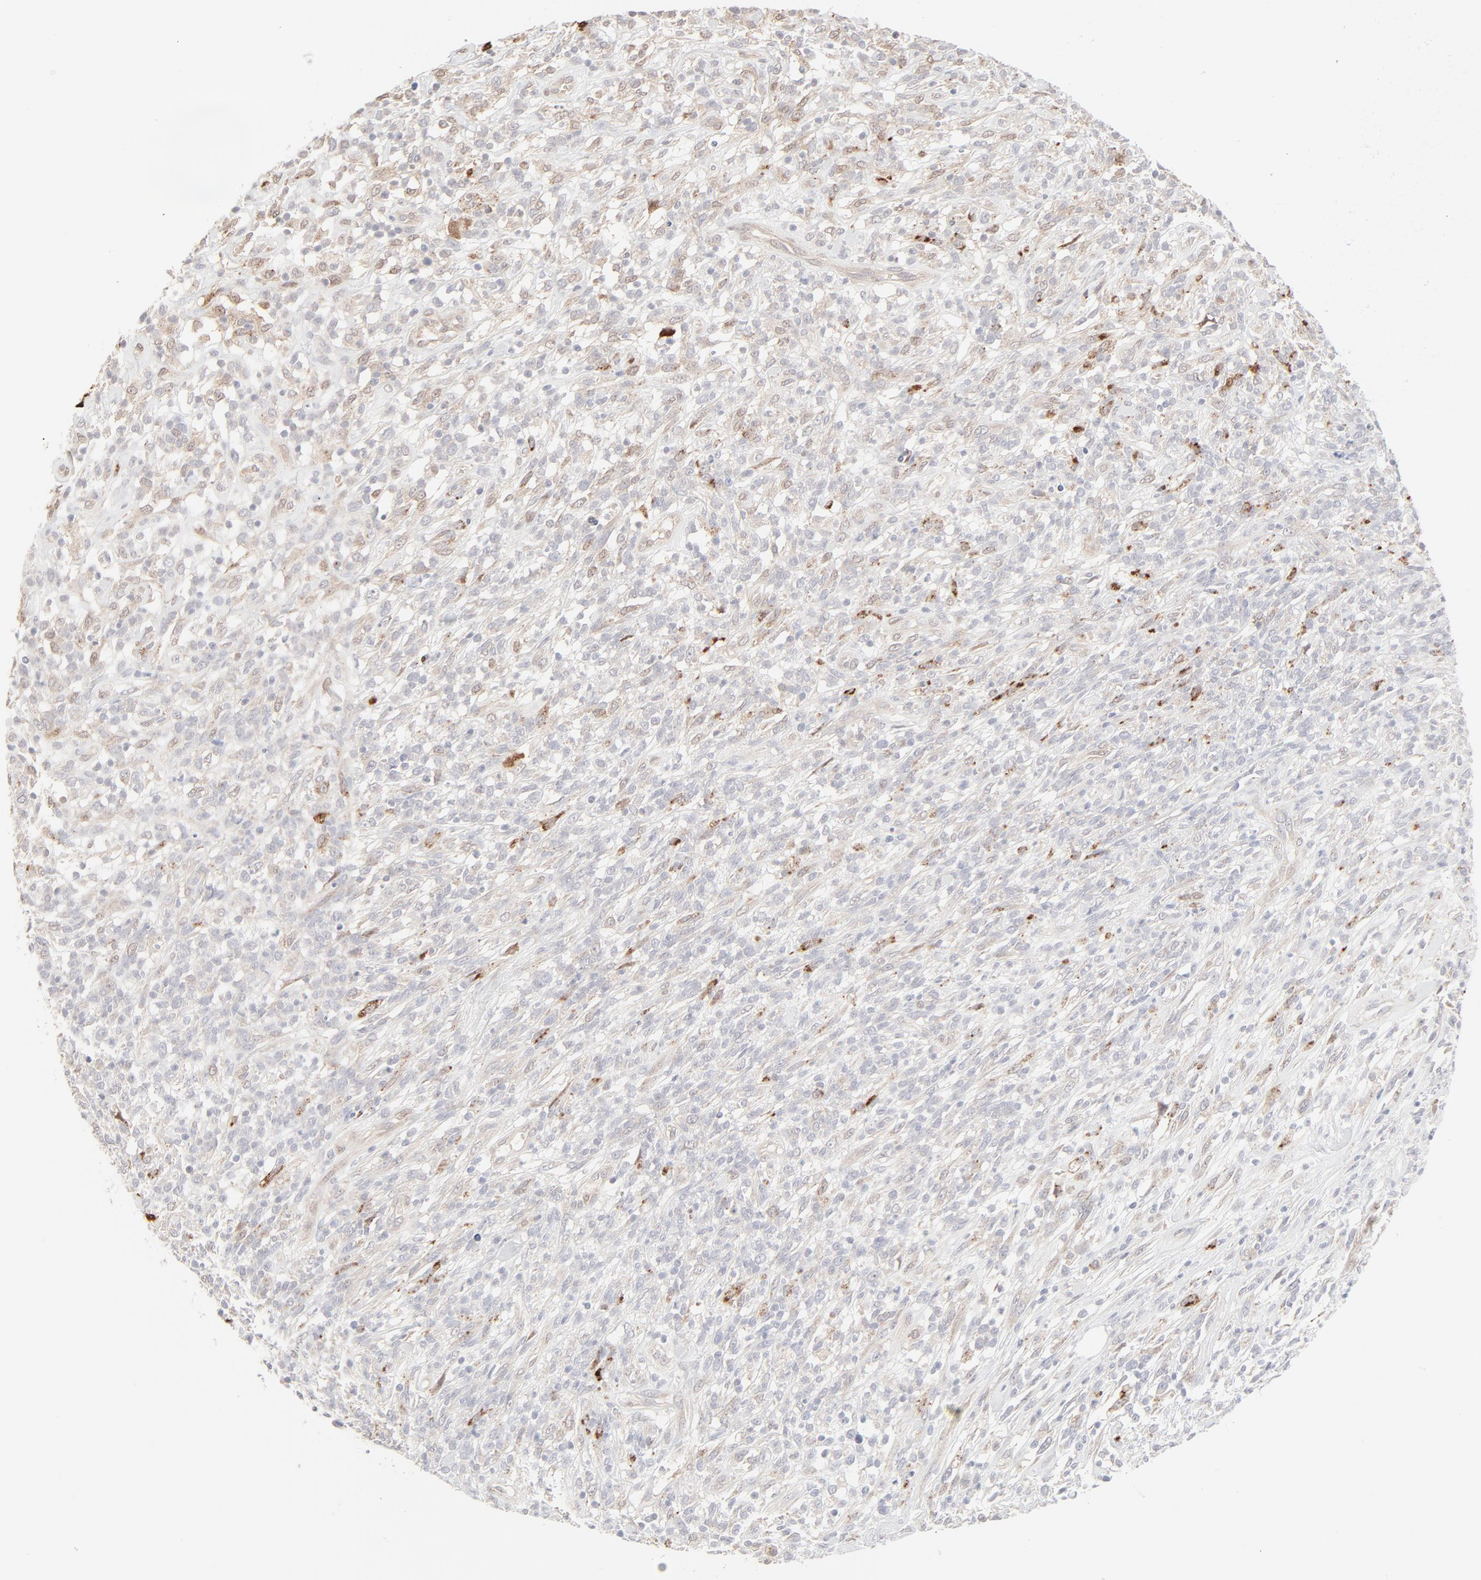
{"staining": {"intensity": "negative", "quantity": "none", "location": "none"}, "tissue": "lymphoma", "cell_type": "Tumor cells", "image_type": "cancer", "snomed": [{"axis": "morphology", "description": "Malignant lymphoma, non-Hodgkin's type, High grade"}, {"axis": "topography", "description": "Lymph node"}], "caption": "The immunohistochemistry (IHC) histopathology image has no significant expression in tumor cells of lymphoma tissue.", "gene": "LGALS2", "patient": {"sex": "female", "age": 73}}